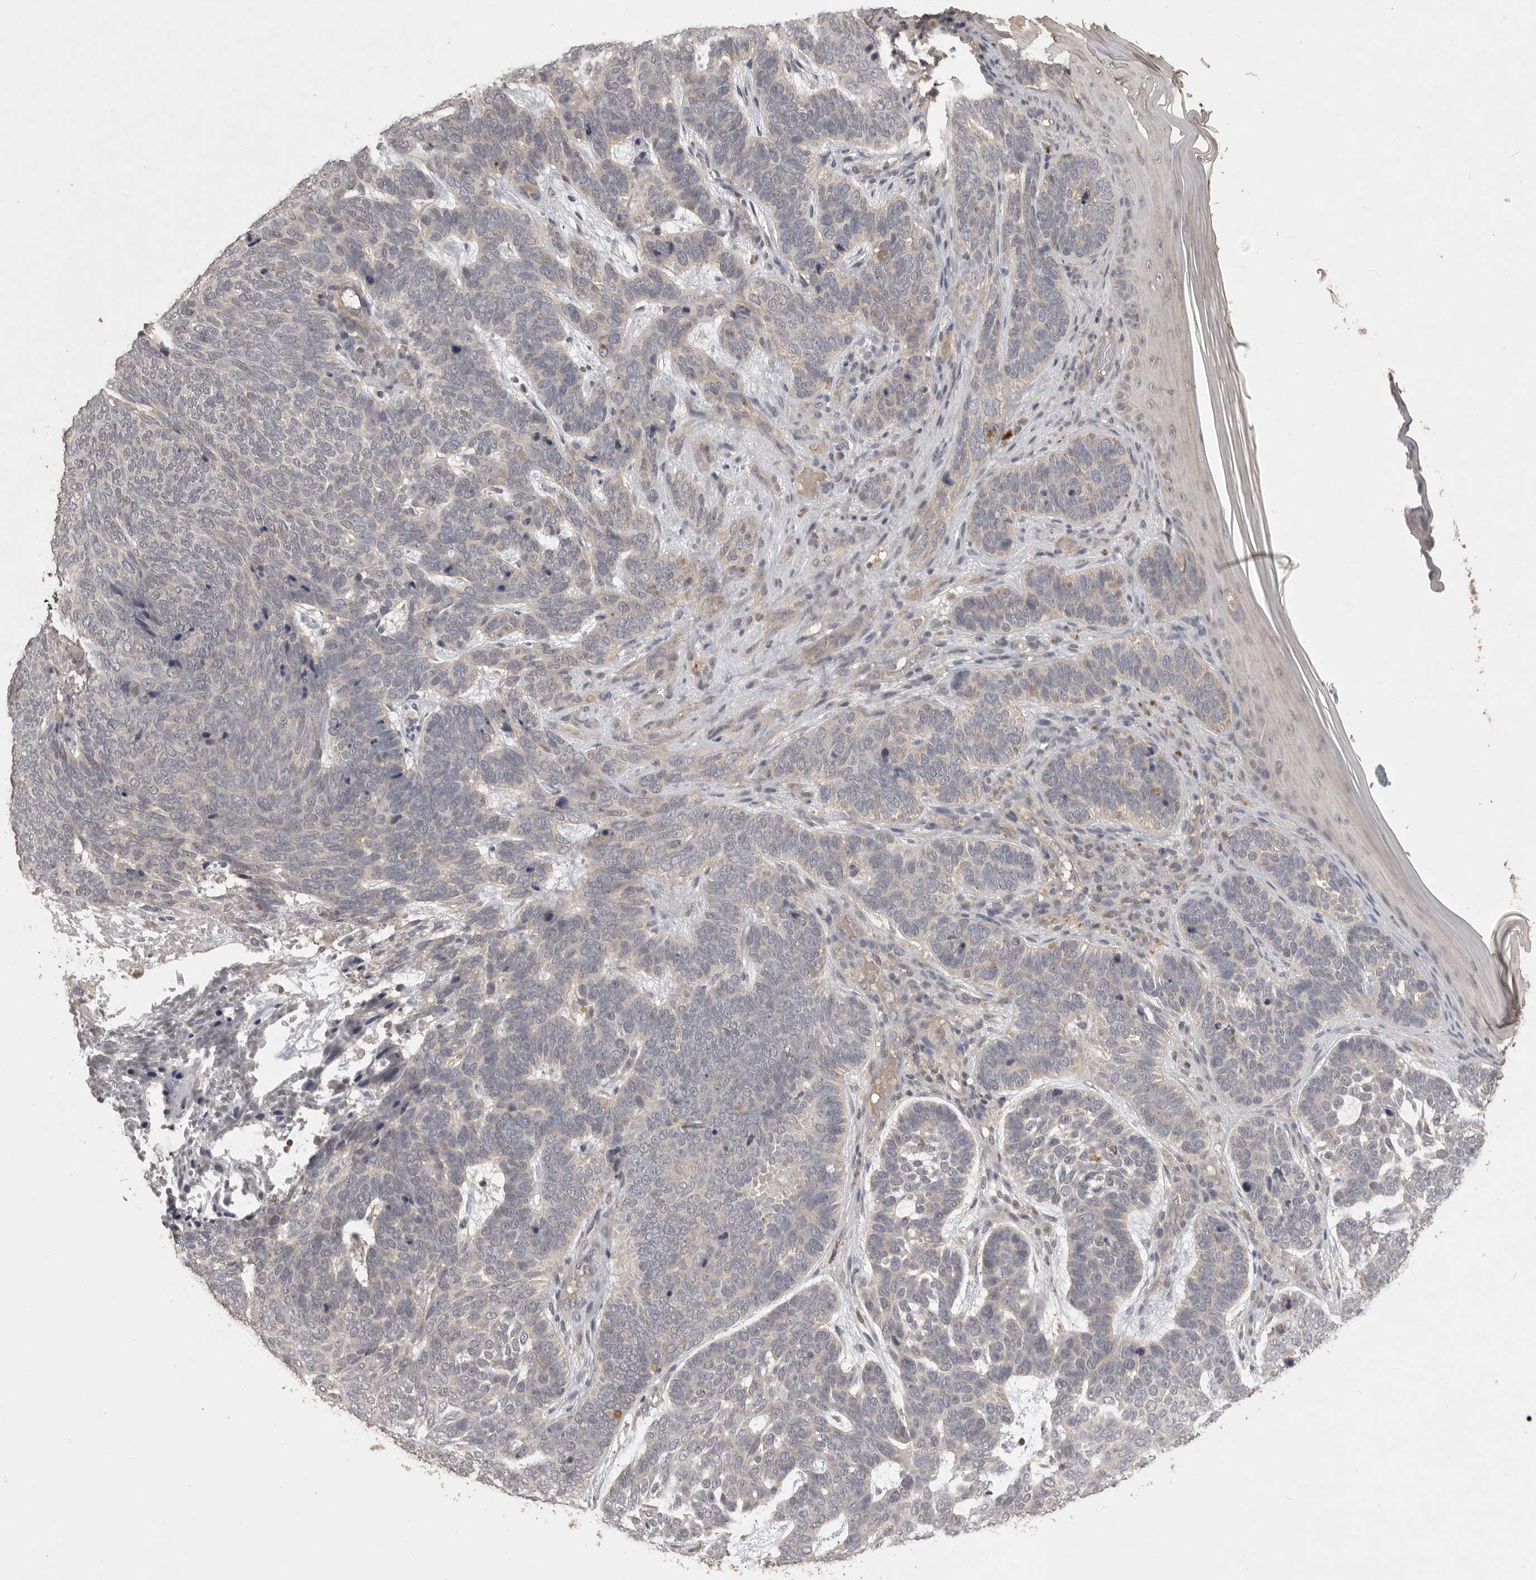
{"staining": {"intensity": "negative", "quantity": "none", "location": "none"}, "tissue": "skin cancer", "cell_type": "Tumor cells", "image_type": "cancer", "snomed": [{"axis": "morphology", "description": "Basal cell carcinoma"}, {"axis": "topography", "description": "Skin"}], "caption": "The photomicrograph reveals no significant staining in tumor cells of skin cancer.", "gene": "ADAMTS4", "patient": {"sex": "female", "age": 85}}